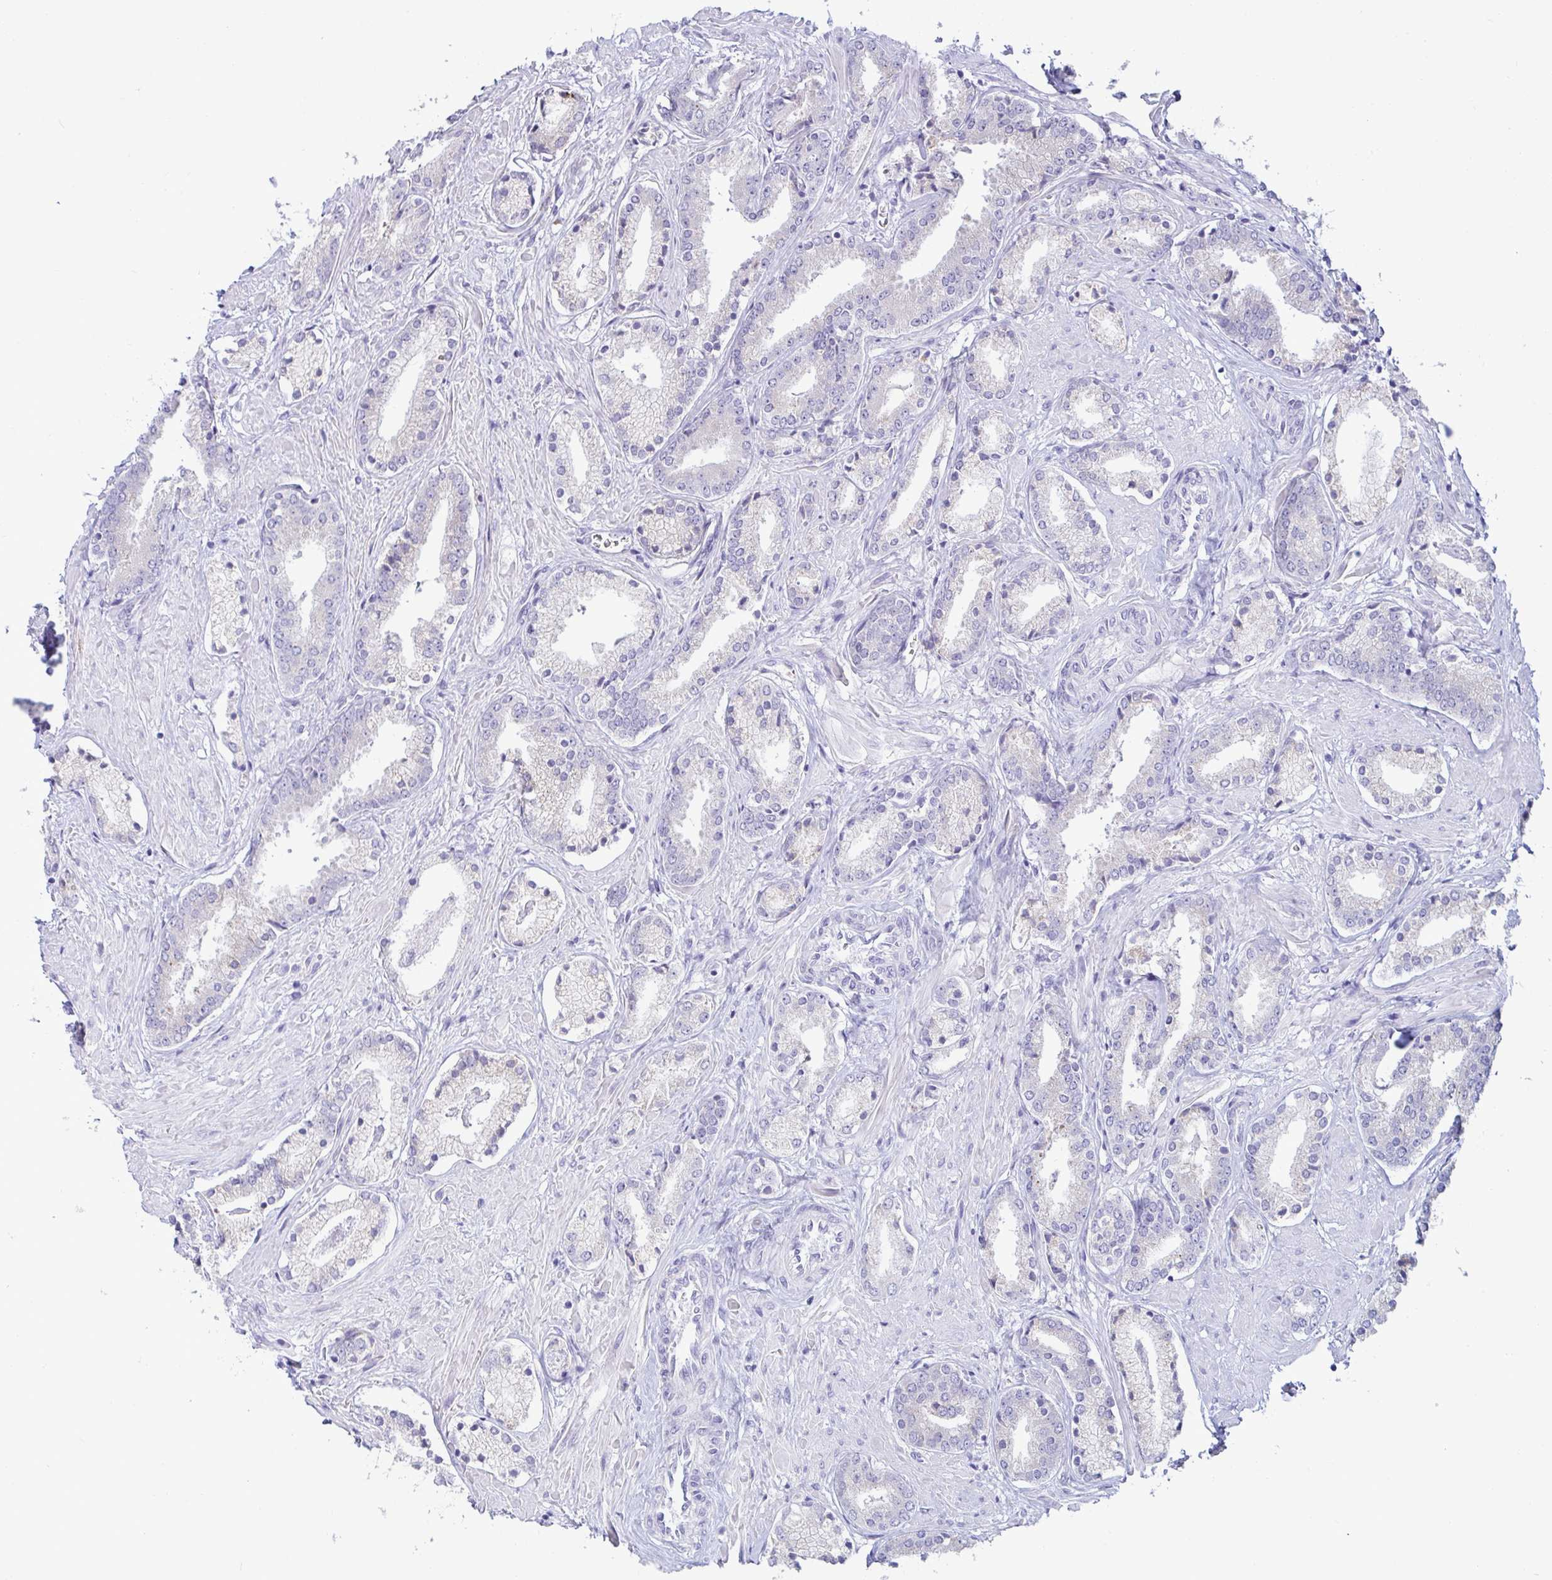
{"staining": {"intensity": "negative", "quantity": "none", "location": "none"}, "tissue": "prostate cancer", "cell_type": "Tumor cells", "image_type": "cancer", "snomed": [{"axis": "morphology", "description": "Adenocarcinoma, High grade"}, {"axis": "topography", "description": "Prostate"}], "caption": "A high-resolution histopathology image shows immunohistochemistry staining of prostate cancer, which reveals no significant expression in tumor cells.", "gene": "TFPI2", "patient": {"sex": "male", "age": 56}}